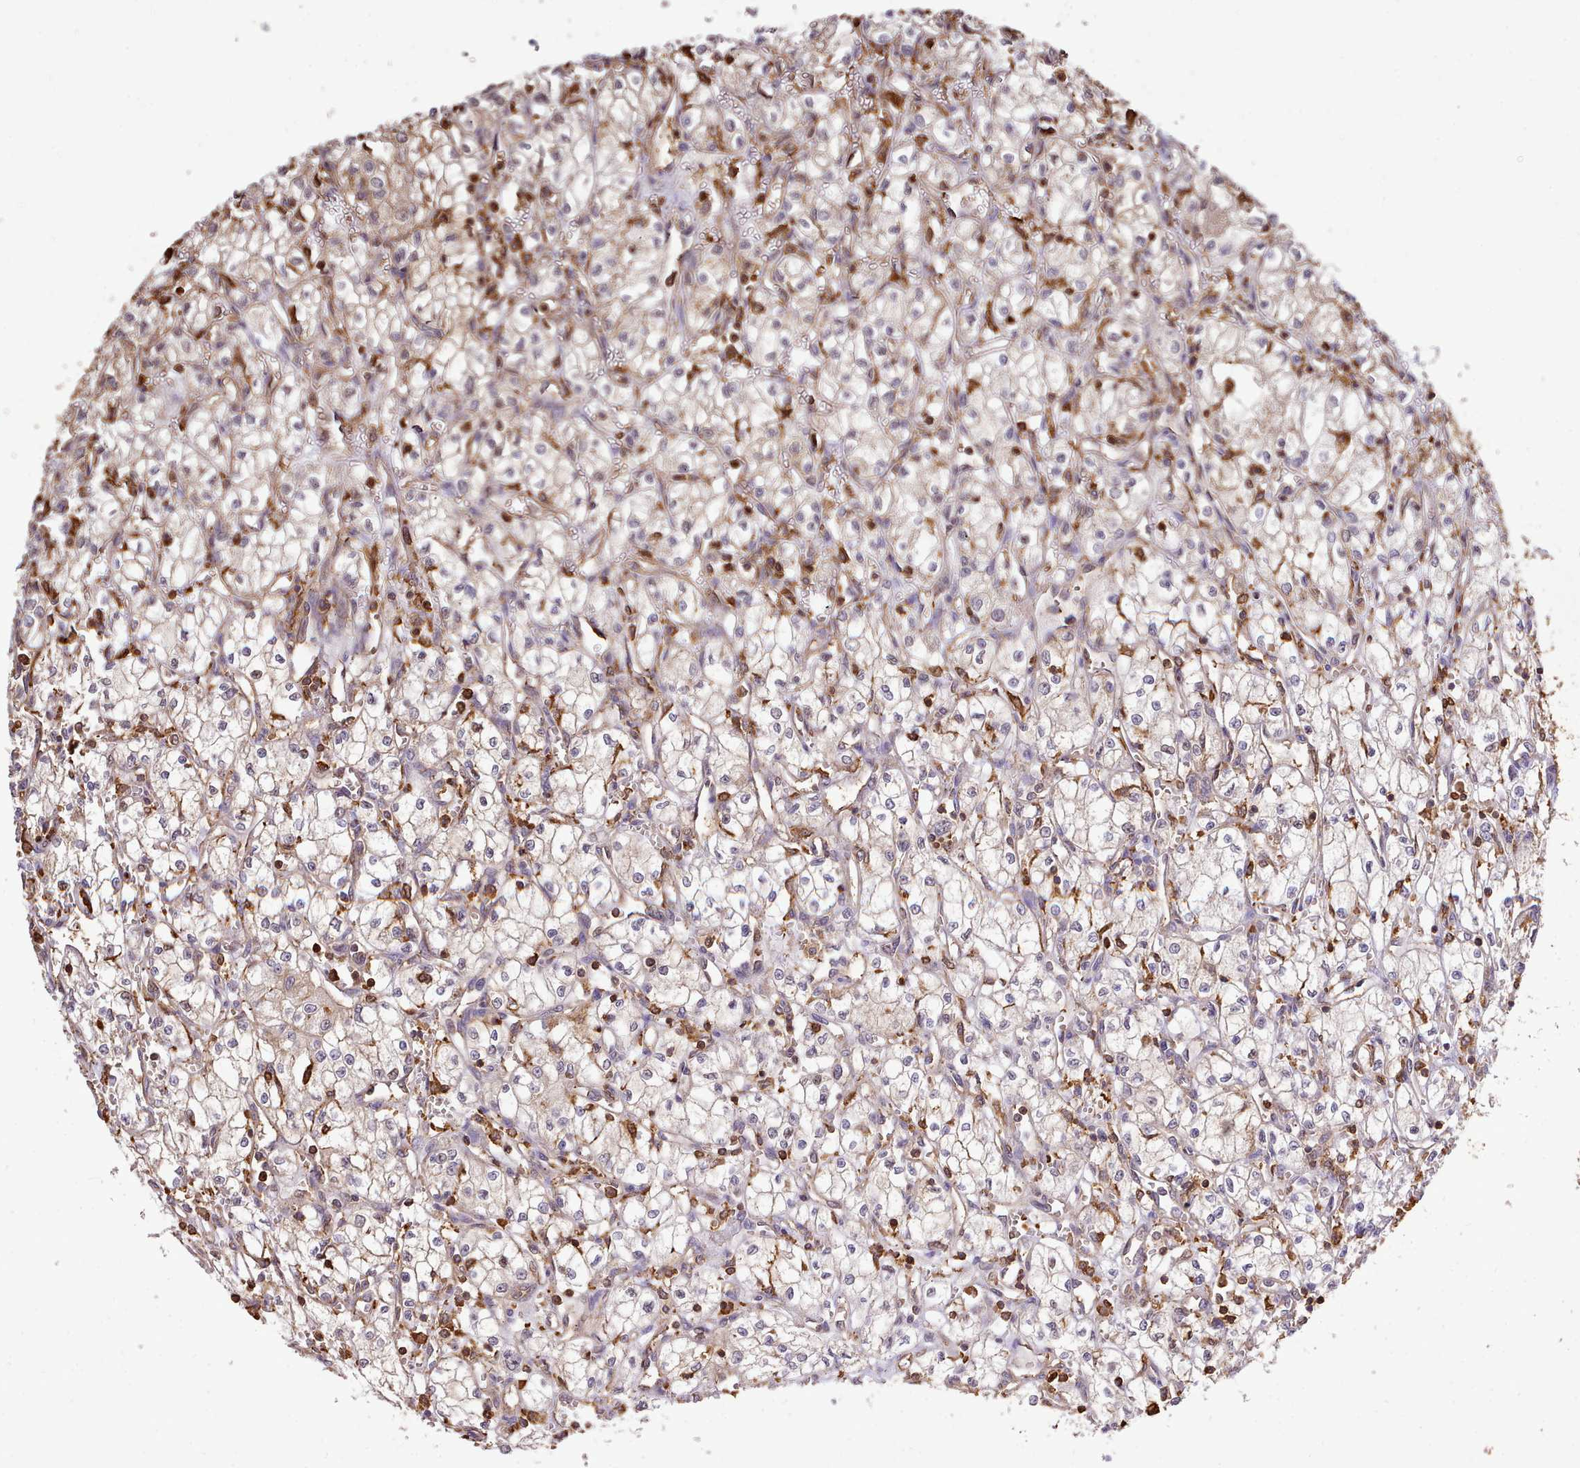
{"staining": {"intensity": "weak", "quantity": "25%-75%", "location": "cytoplasmic/membranous"}, "tissue": "renal cancer", "cell_type": "Tumor cells", "image_type": "cancer", "snomed": [{"axis": "morphology", "description": "Adenocarcinoma, NOS"}, {"axis": "topography", "description": "Kidney"}], "caption": "This is an image of IHC staining of adenocarcinoma (renal), which shows weak staining in the cytoplasmic/membranous of tumor cells.", "gene": "CAPZA1", "patient": {"sex": "male", "age": 59}}